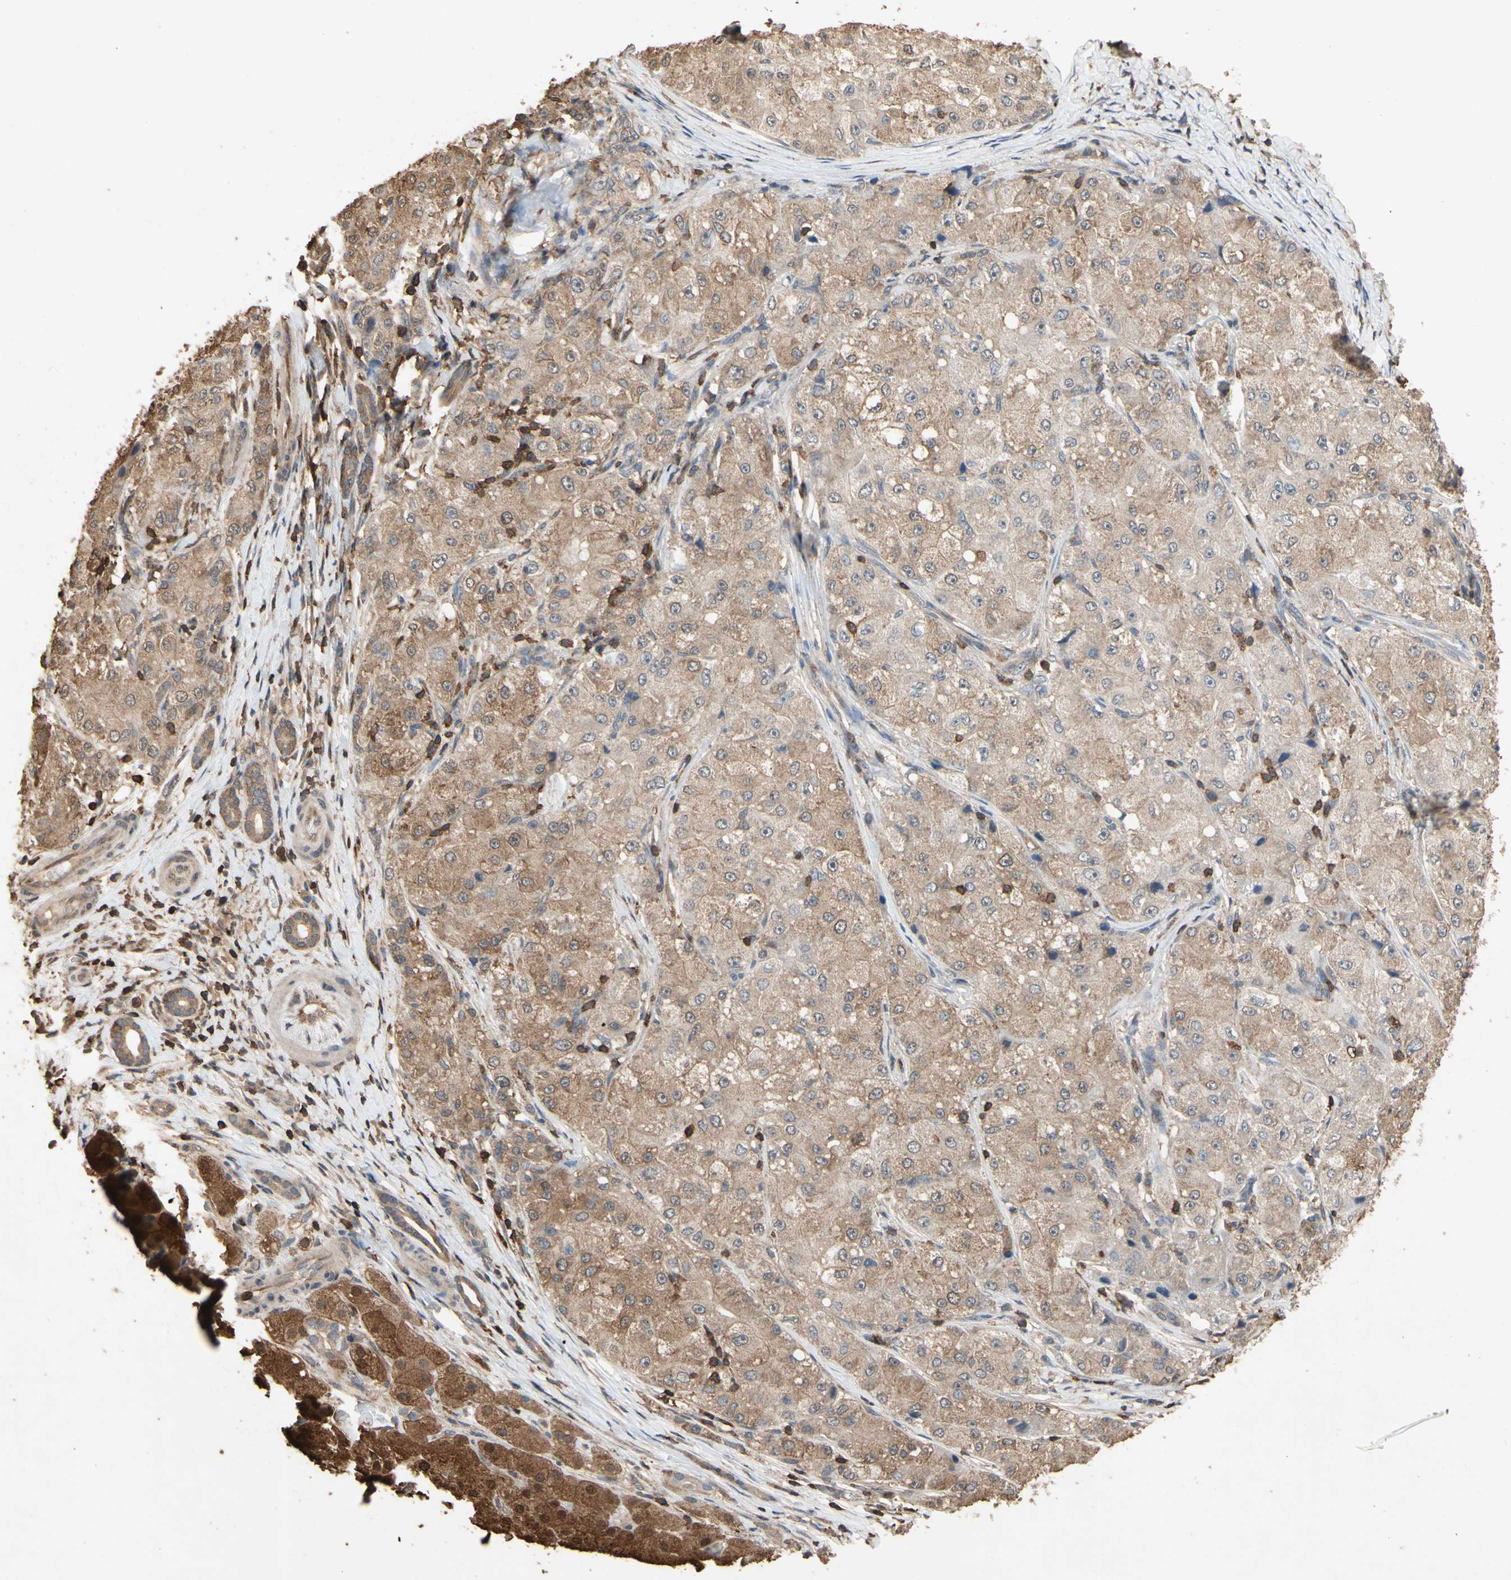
{"staining": {"intensity": "weak", "quantity": ">75%", "location": "cytoplasmic/membranous"}, "tissue": "liver cancer", "cell_type": "Tumor cells", "image_type": "cancer", "snomed": [{"axis": "morphology", "description": "Carcinoma, Hepatocellular, NOS"}, {"axis": "topography", "description": "Liver"}], "caption": "This photomicrograph exhibits liver hepatocellular carcinoma stained with immunohistochemistry (IHC) to label a protein in brown. The cytoplasmic/membranous of tumor cells show weak positivity for the protein. Nuclei are counter-stained blue.", "gene": "MAP3K10", "patient": {"sex": "male", "age": 80}}